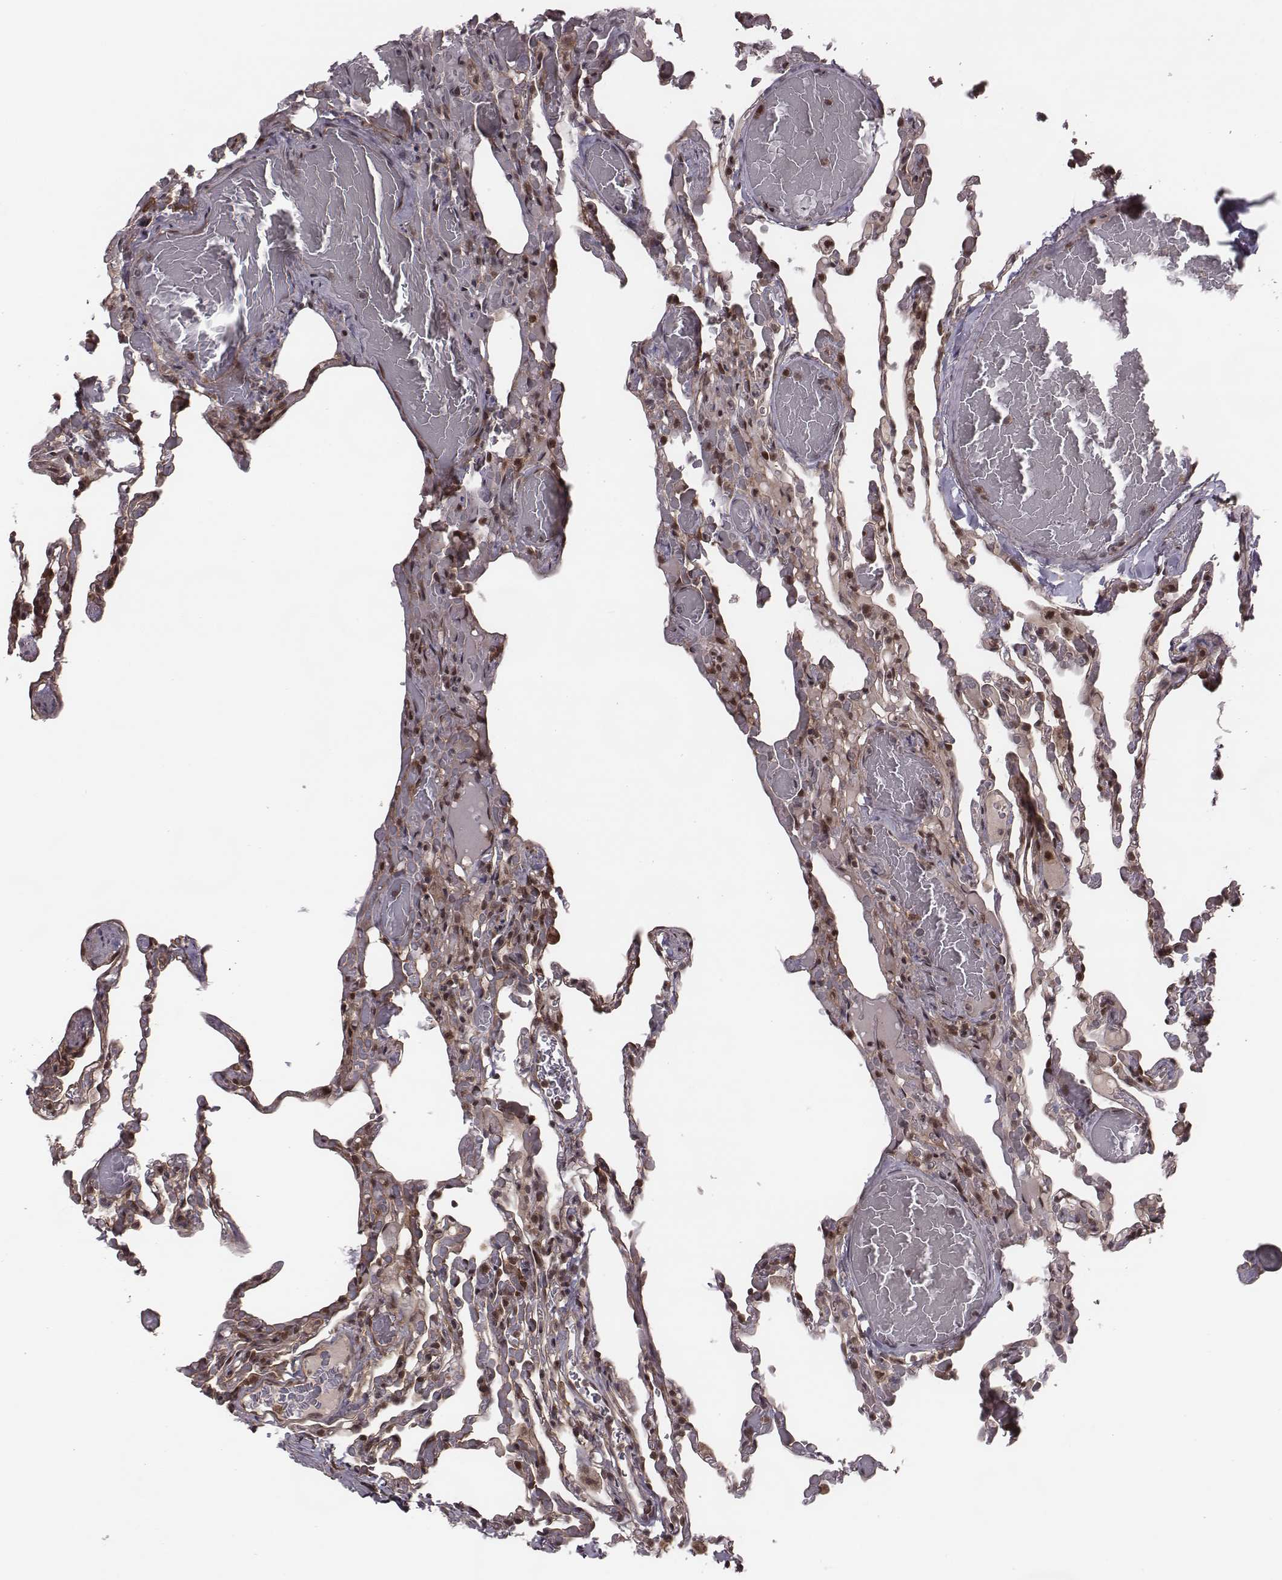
{"staining": {"intensity": "moderate", "quantity": "25%-75%", "location": "nuclear"}, "tissue": "lung", "cell_type": "Alveolar cells", "image_type": "normal", "snomed": [{"axis": "morphology", "description": "Normal tissue, NOS"}, {"axis": "topography", "description": "Lung"}], "caption": "Brown immunohistochemical staining in unremarkable lung reveals moderate nuclear expression in approximately 25%-75% of alveolar cells. Nuclei are stained in blue.", "gene": "RPL3", "patient": {"sex": "female", "age": 43}}